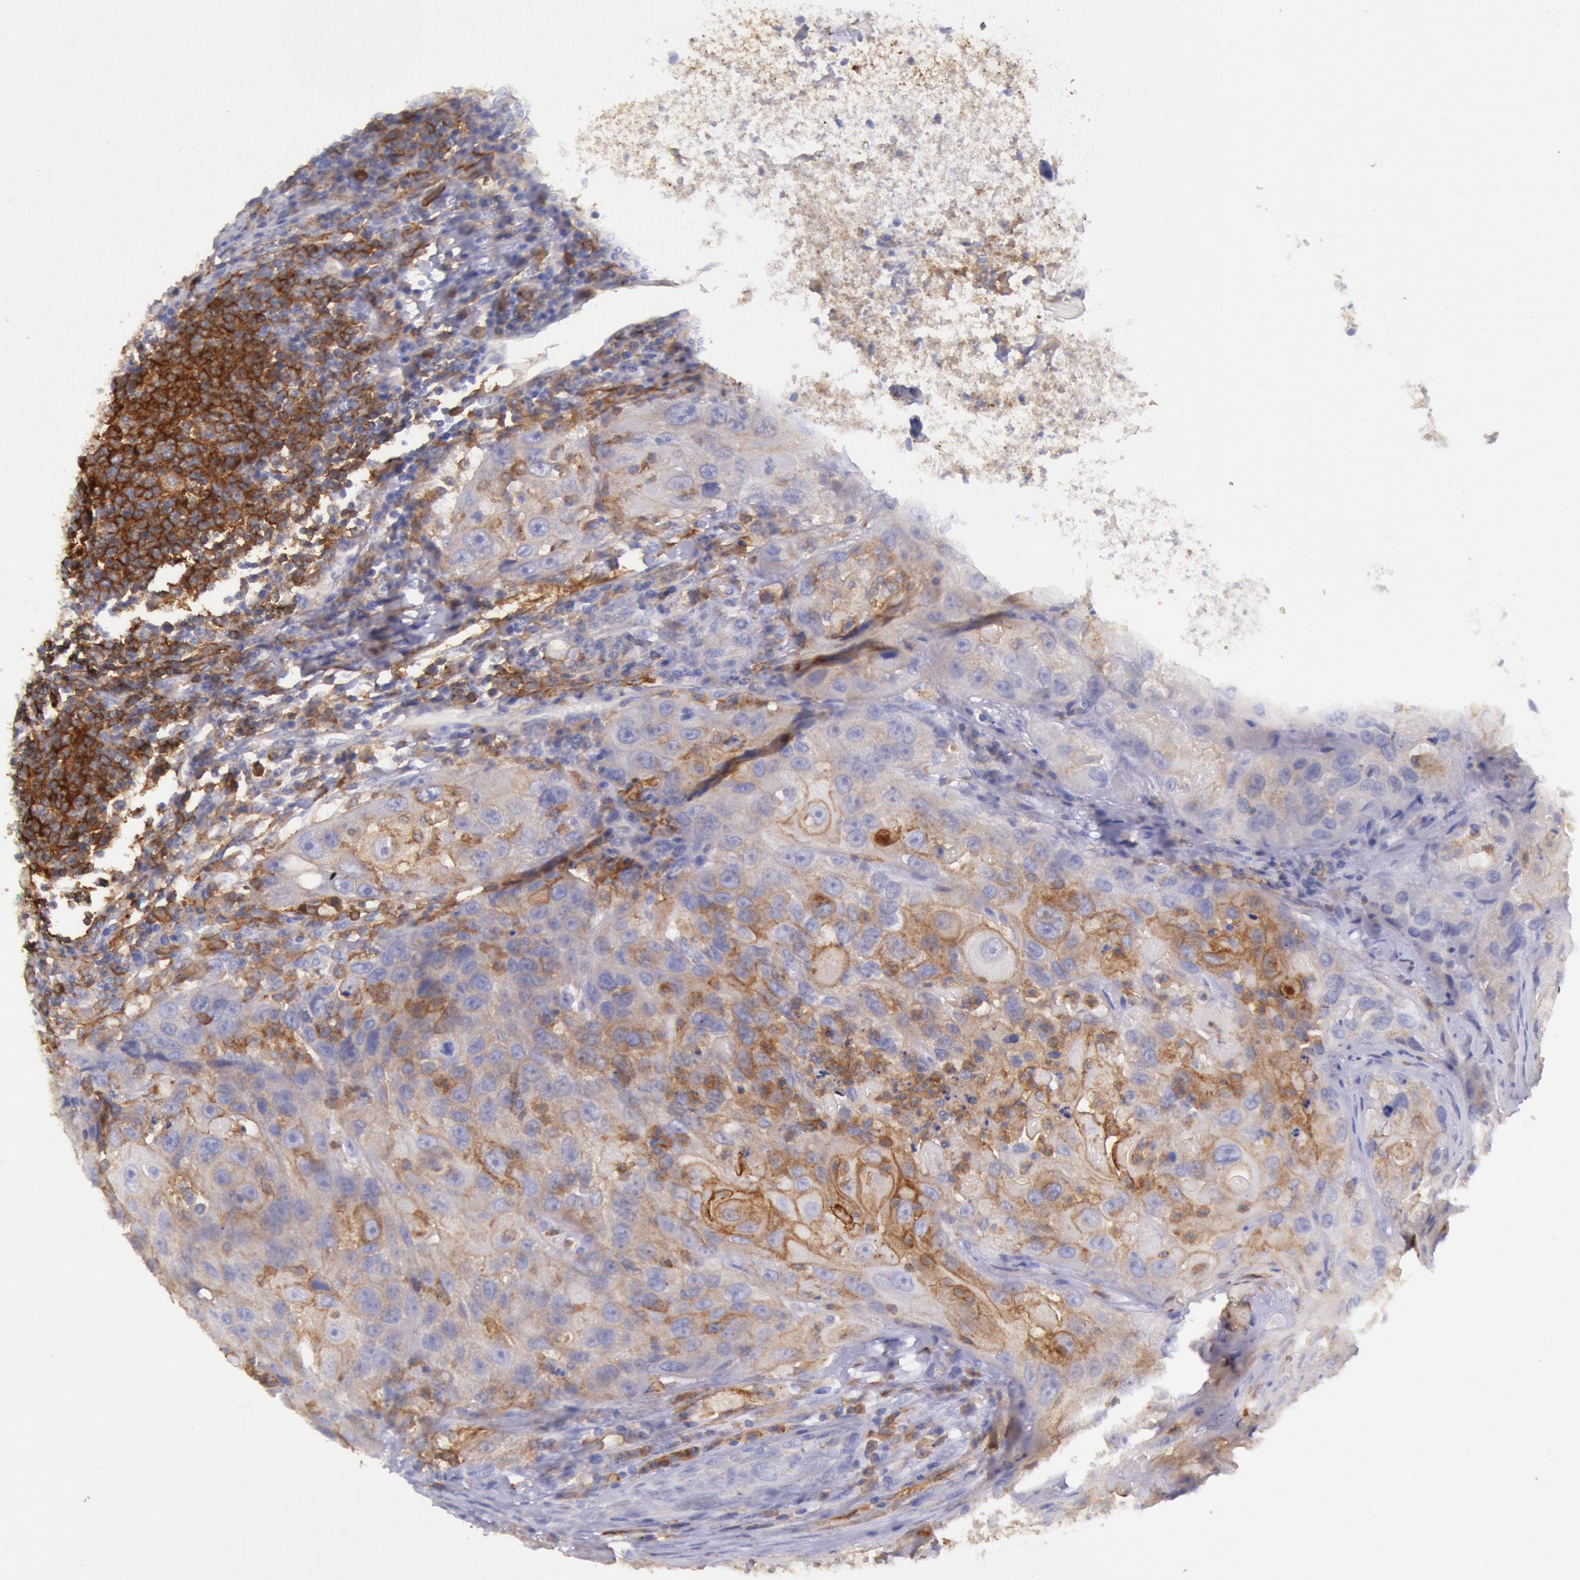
{"staining": {"intensity": "moderate", "quantity": "25%-75%", "location": "cytoplasmic/membranous"}, "tissue": "head and neck cancer", "cell_type": "Tumor cells", "image_type": "cancer", "snomed": [{"axis": "morphology", "description": "Squamous cell carcinoma, NOS"}, {"axis": "topography", "description": "Head-Neck"}], "caption": "Brown immunohistochemical staining in head and neck squamous cell carcinoma shows moderate cytoplasmic/membranous positivity in about 25%-75% of tumor cells.", "gene": "LYN", "patient": {"sex": "male", "age": 64}}